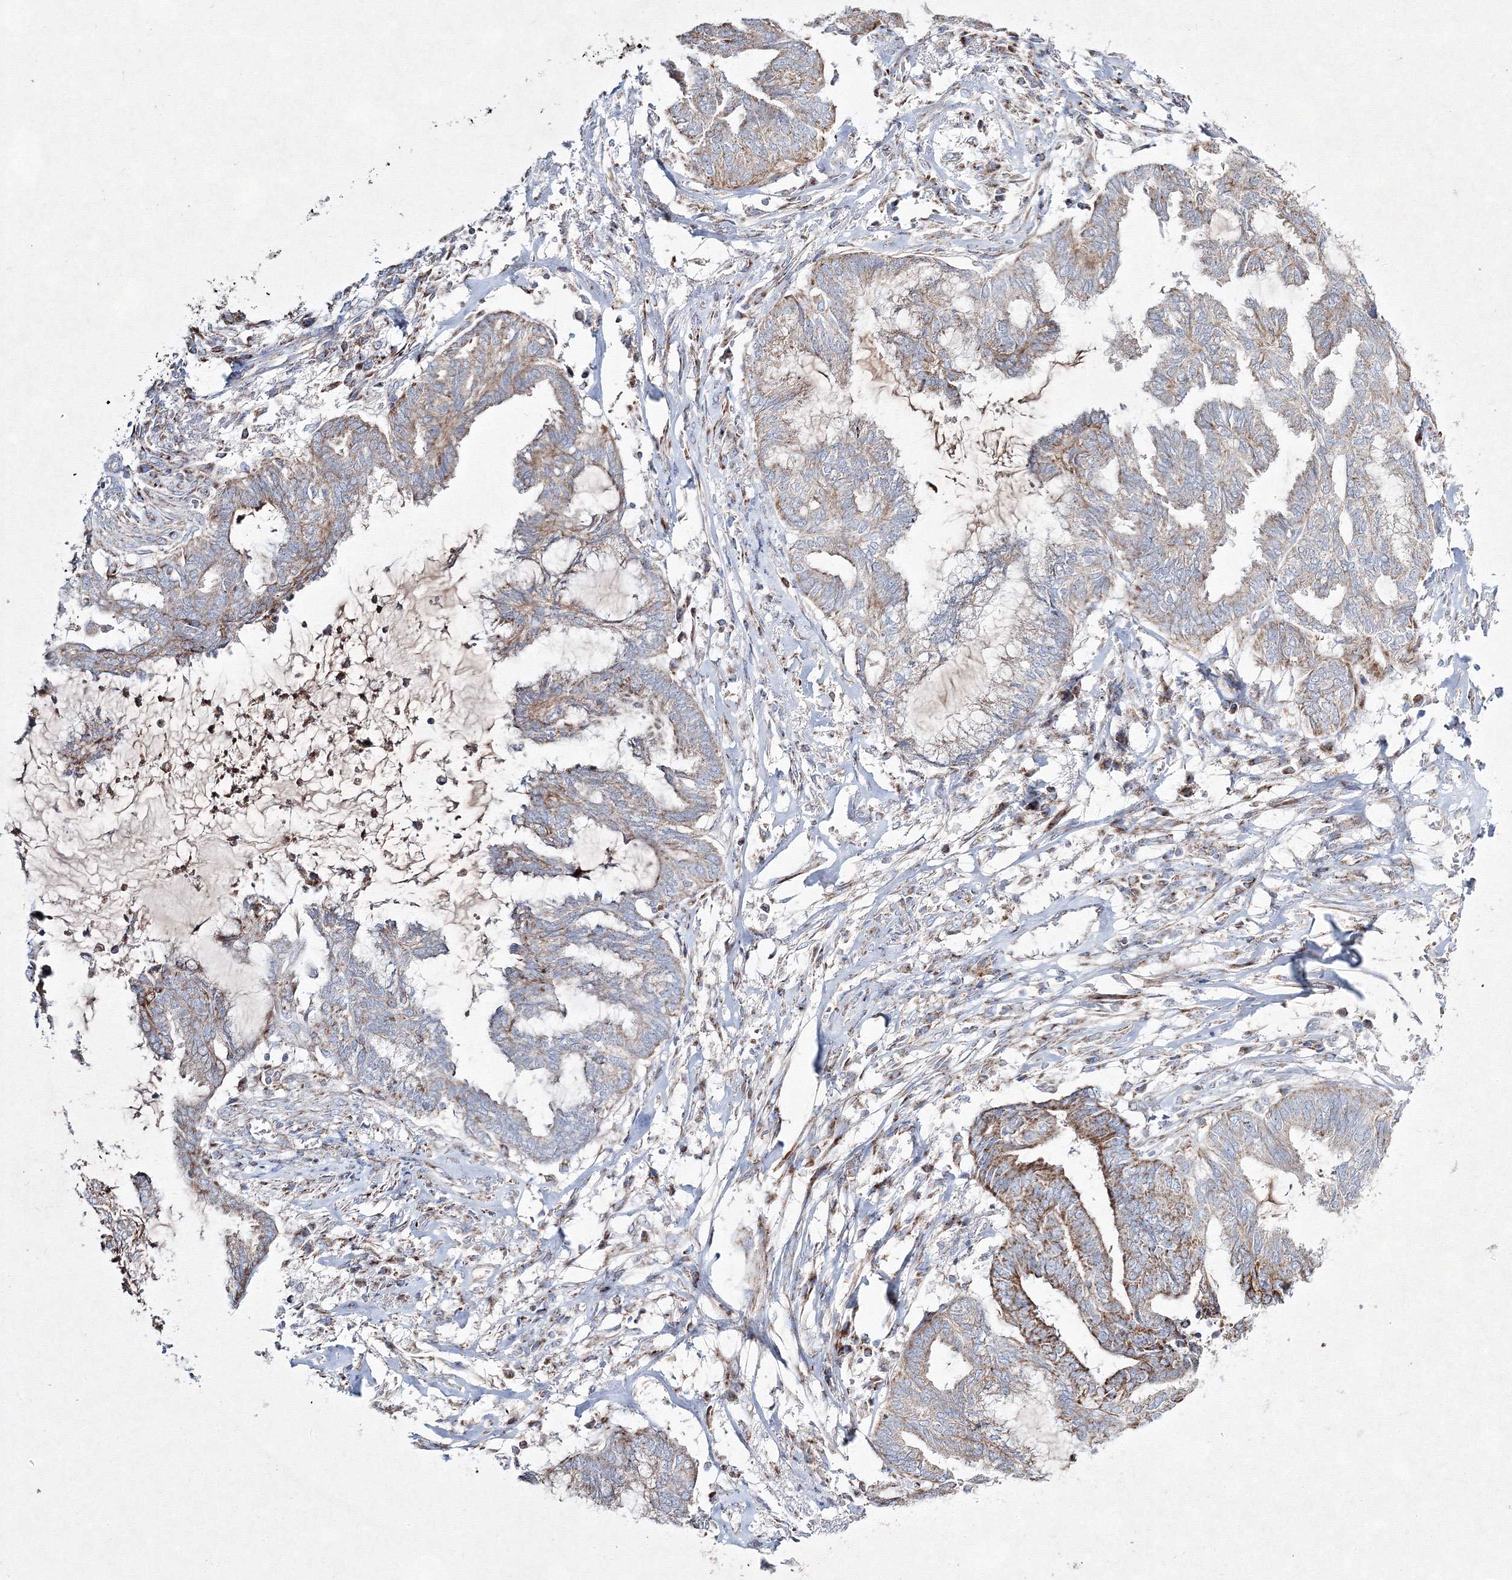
{"staining": {"intensity": "moderate", "quantity": "25%-75%", "location": "cytoplasmic/membranous"}, "tissue": "endometrial cancer", "cell_type": "Tumor cells", "image_type": "cancer", "snomed": [{"axis": "morphology", "description": "Adenocarcinoma, NOS"}, {"axis": "topography", "description": "Endometrium"}], "caption": "This is an image of immunohistochemistry (IHC) staining of endometrial adenocarcinoma, which shows moderate expression in the cytoplasmic/membranous of tumor cells.", "gene": "IGSF9", "patient": {"sex": "female", "age": 86}}